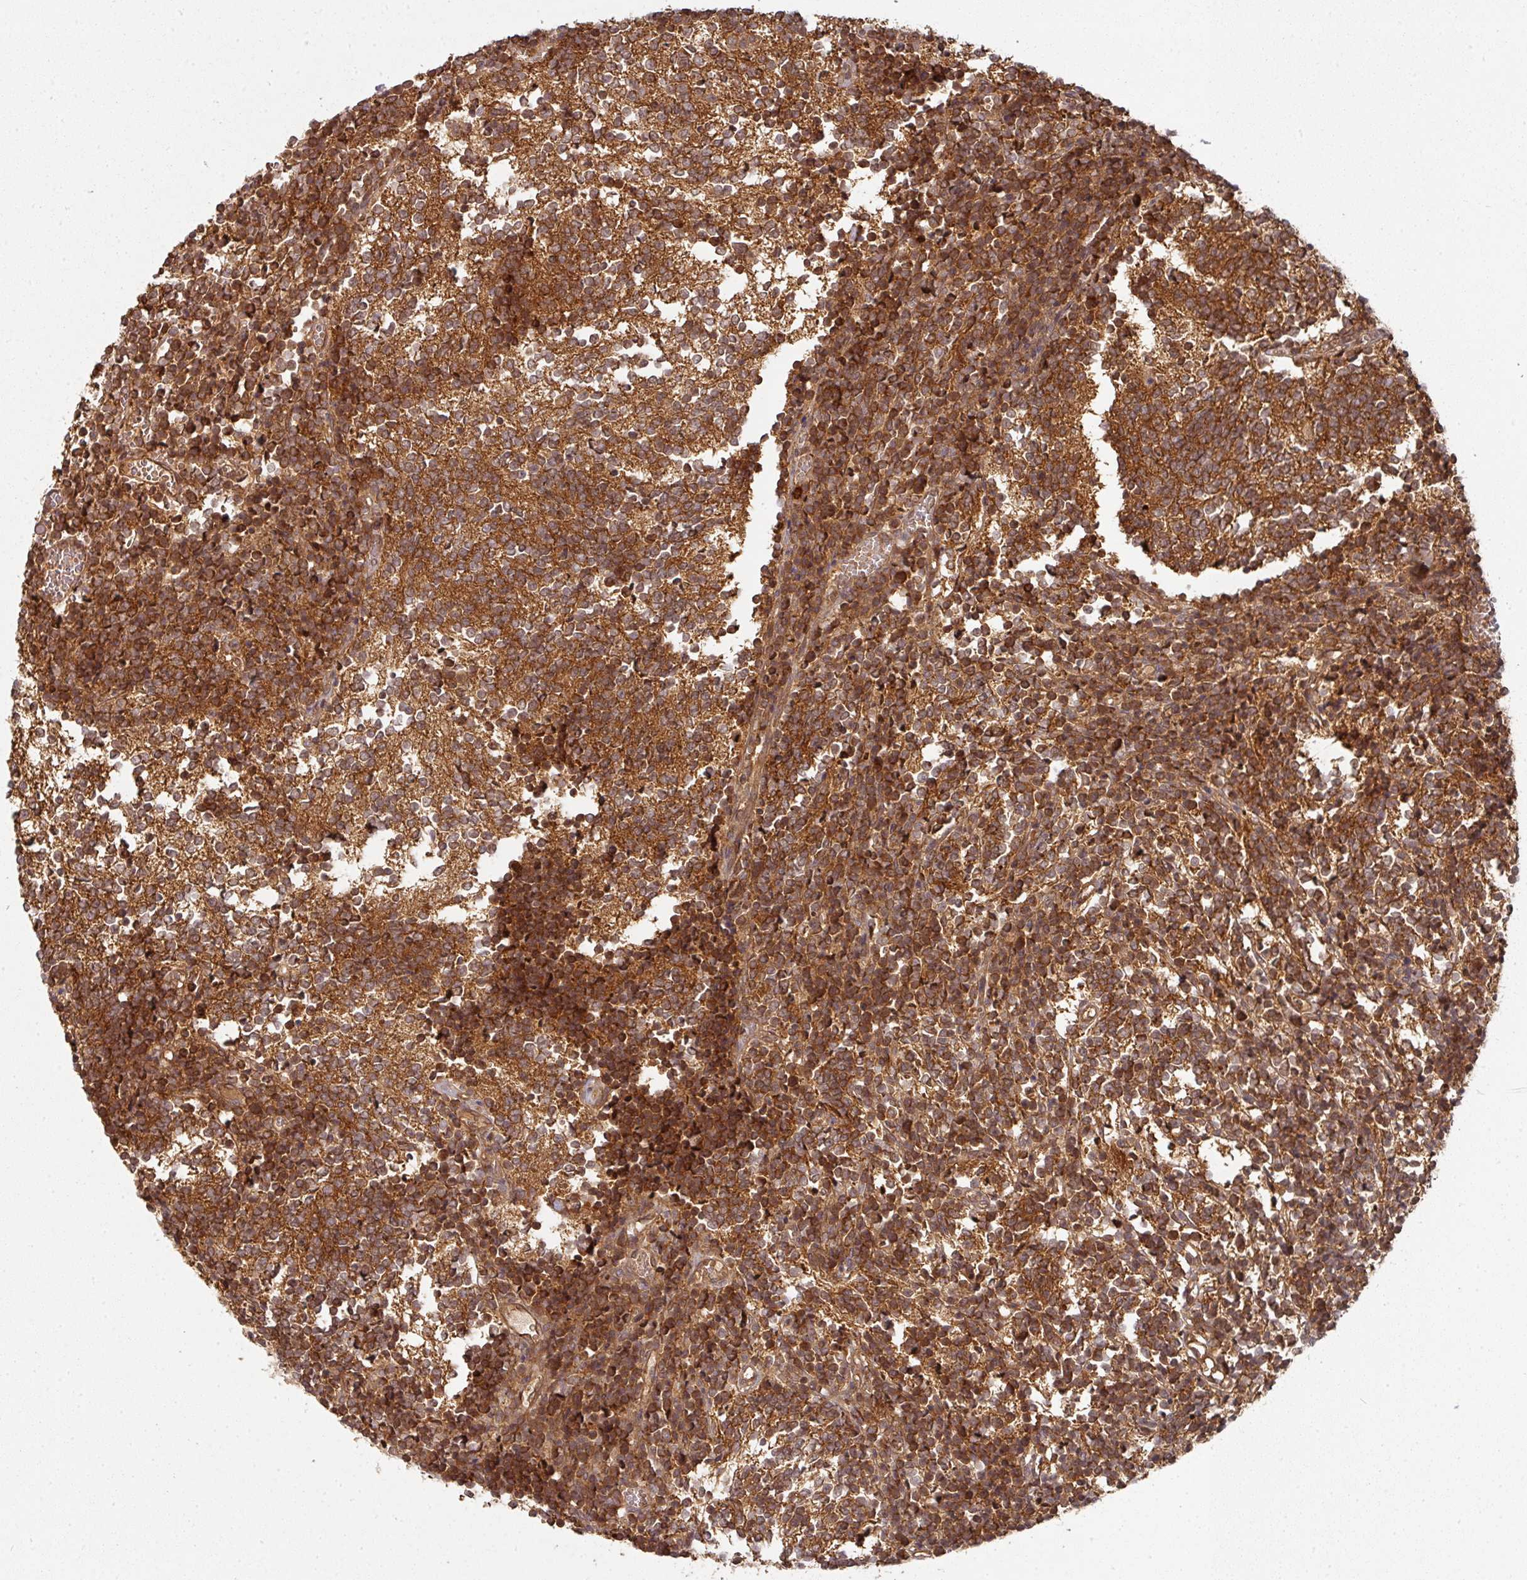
{"staining": {"intensity": "strong", "quantity": ">75%", "location": "cytoplasmic/membranous"}, "tissue": "glioma", "cell_type": "Tumor cells", "image_type": "cancer", "snomed": [{"axis": "morphology", "description": "Glioma, malignant, Low grade"}, {"axis": "topography", "description": "Brain"}], "caption": "This image displays immunohistochemistry (IHC) staining of glioma, with high strong cytoplasmic/membranous staining in about >75% of tumor cells.", "gene": "EIF4EBP2", "patient": {"sex": "female", "age": 1}}